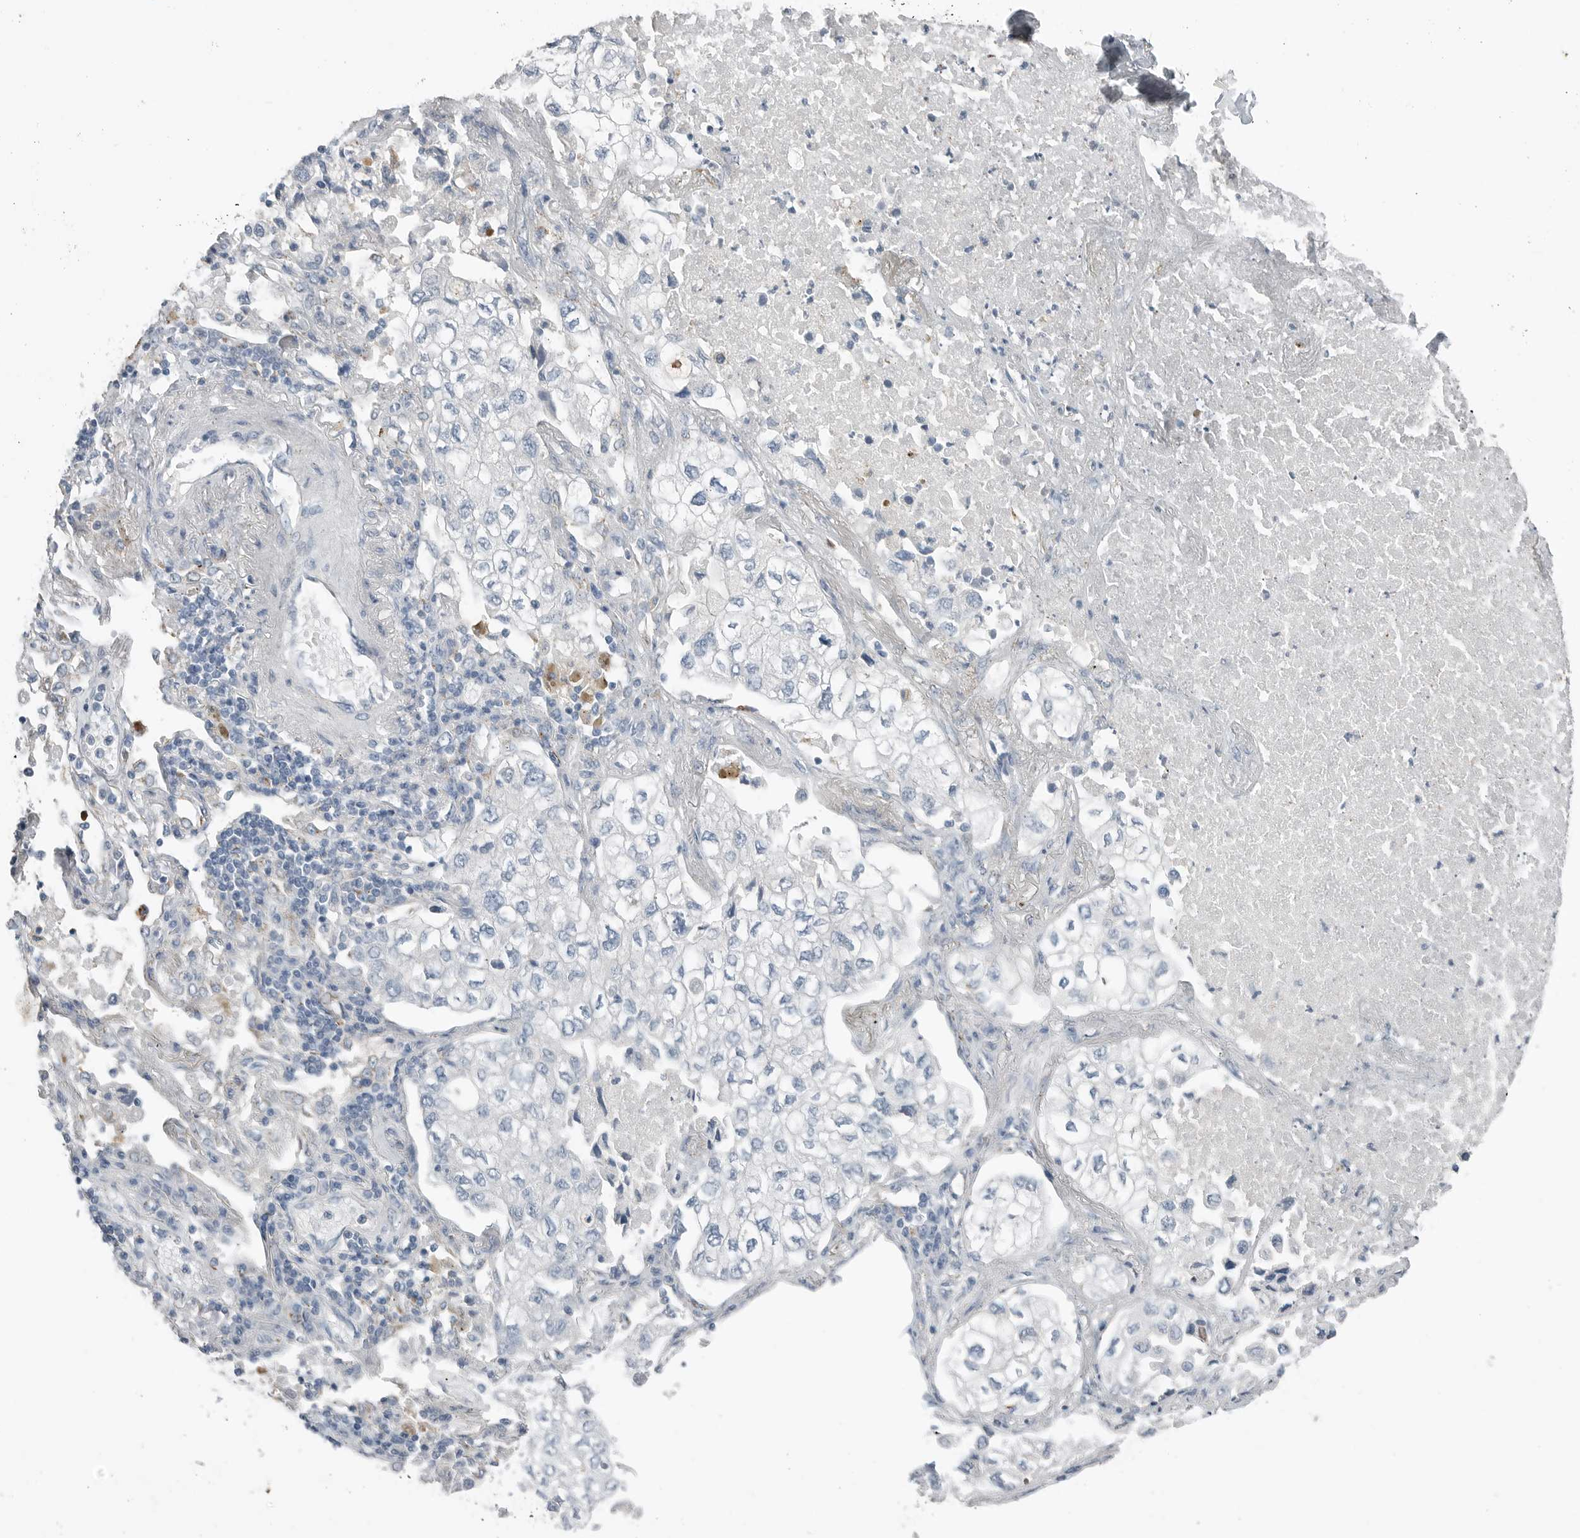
{"staining": {"intensity": "negative", "quantity": "none", "location": "none"}, "tissue": "lung cancer", "cell_type": "Tumor cells", "image_type": "cancer", "snomed": [{"axis": "morphology", "description": "Adenocarcinoma, NOS"}, {"axis": "topography", "description": "Lung"}], "caption": "Immunohistochemistry photomicrograph of lung adenocarcinoma stained for a protein (brown), which displays no staining in tumor cells.", "gene": "SERPINB7", "patient": {"sex": "male", "age": 63}}